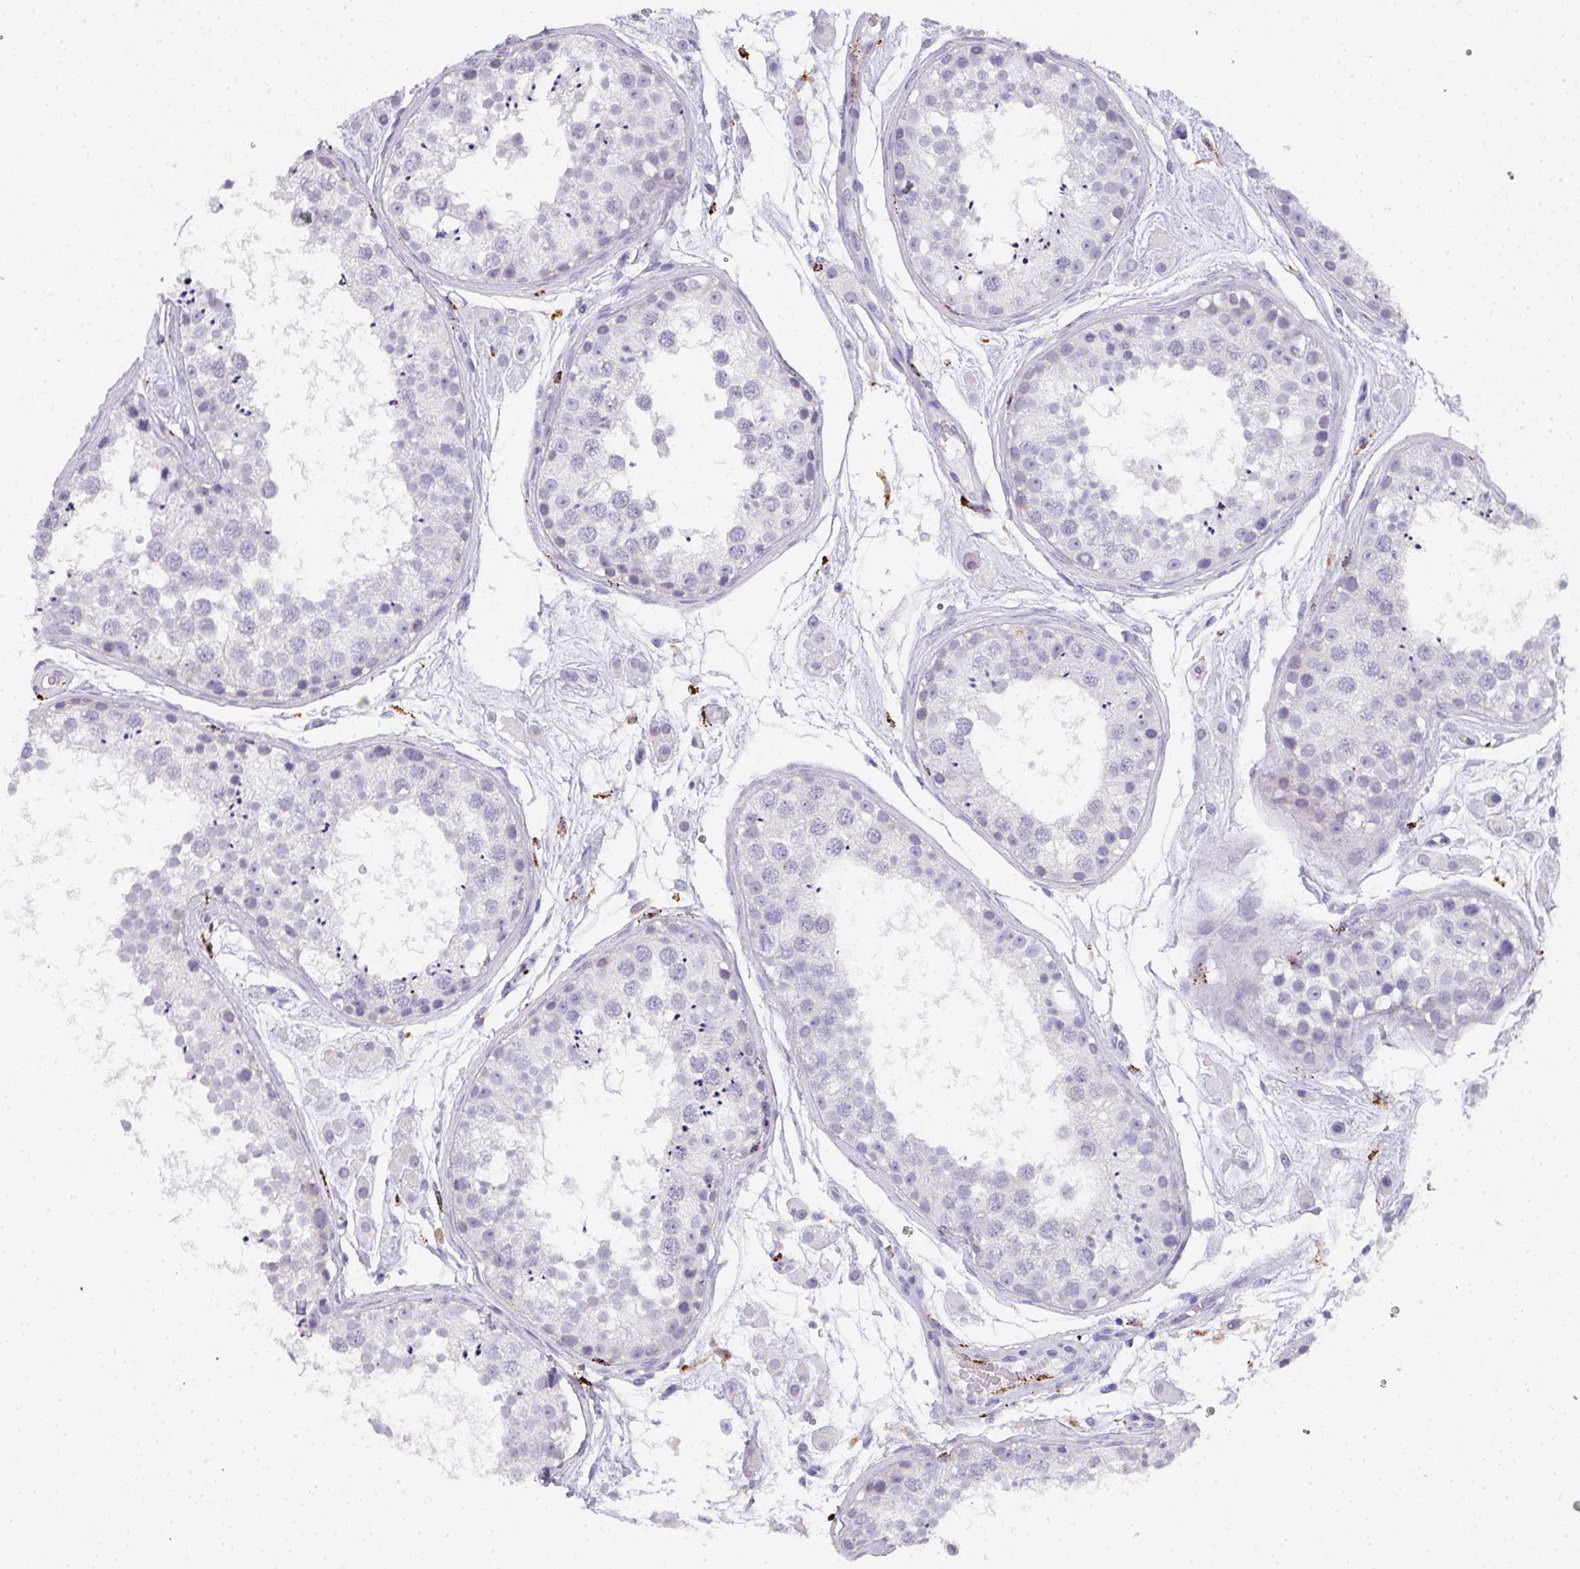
{"staining": {"intensity": "negative", "quantity": "none", "location": "none"}, "tissue": "testis", "cell_type": "Cells in seminiferous ducts", "image_type": "normal", "snomed": [{"axis": "morphology", "description": "Normal tissue, NOS"}, {"axis": "topography", "description": "Testis"}], "caption": "The micrograph shows no staining of cells in seminiferous ducts in unremarkable testis. (Immunohistochemistry, brightfield microscopy, high magnification).", "gene": "MMACHC", "patient": {"sex": "male", "age": 25}}